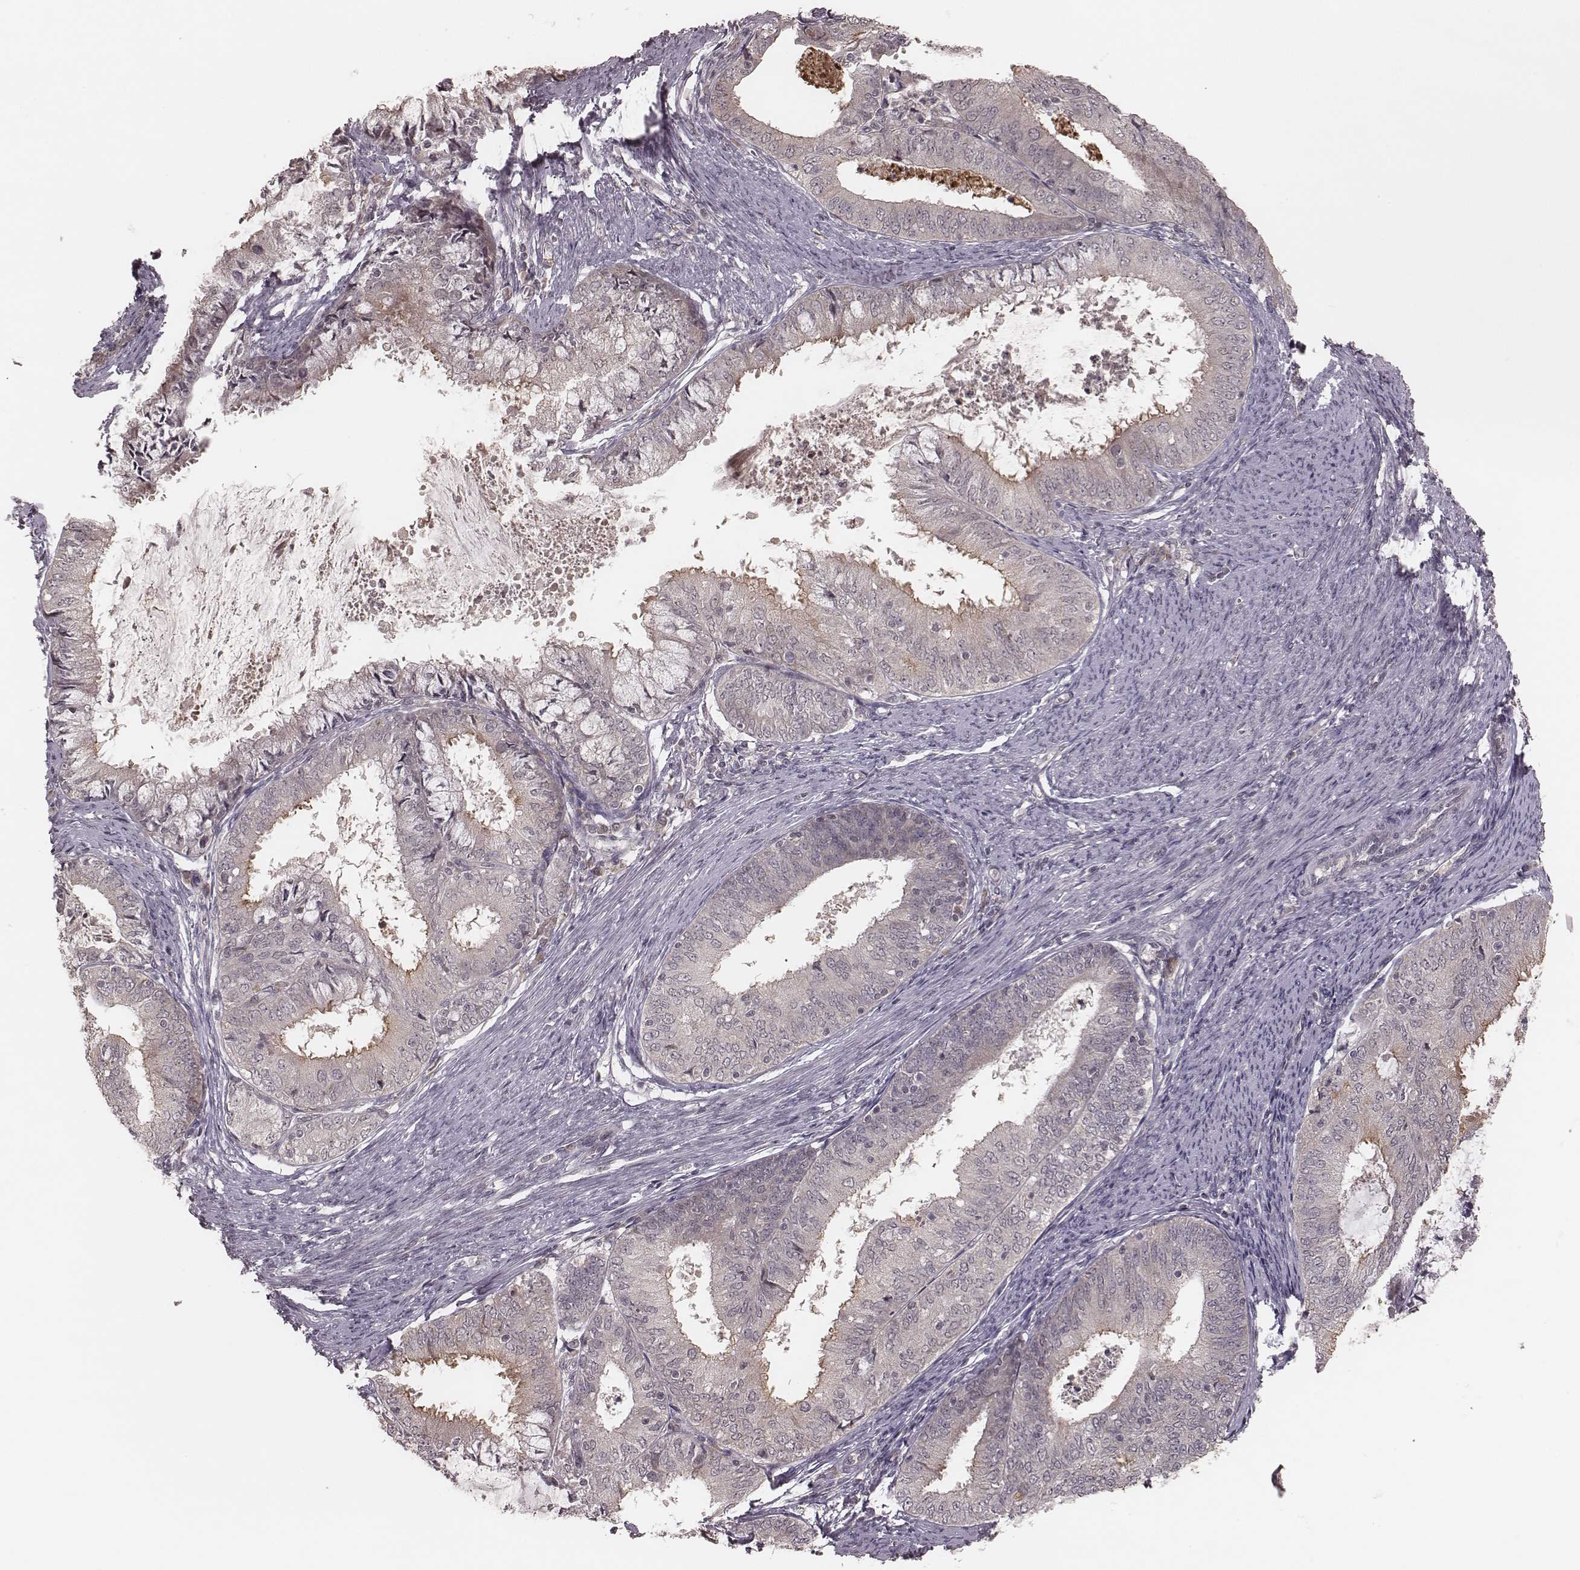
{"staining": {"intensity": "negative", "quantity": "none", "location": "none"}, "tissue": "endometrial cancer", "cell_type": "Tumor cells", "image_type": "cancer", "snomed": [{"axis": "morphology", "description": "Adenocarcinoma, NOS"}, {"axis": "topography", "description": "Endometrium"}], "caption": "This image is of adenocarcinoma (endometrial) stained with immunohistochemistry to label a protein in brown with the nuclei are counter-stained blue. There is no expression in tumor cells. (Immunohistochemistry (ihc), brightfield microscopy, high magnification).", "gene": "IL5", "patient": {"sex": "female", "age": 57}}